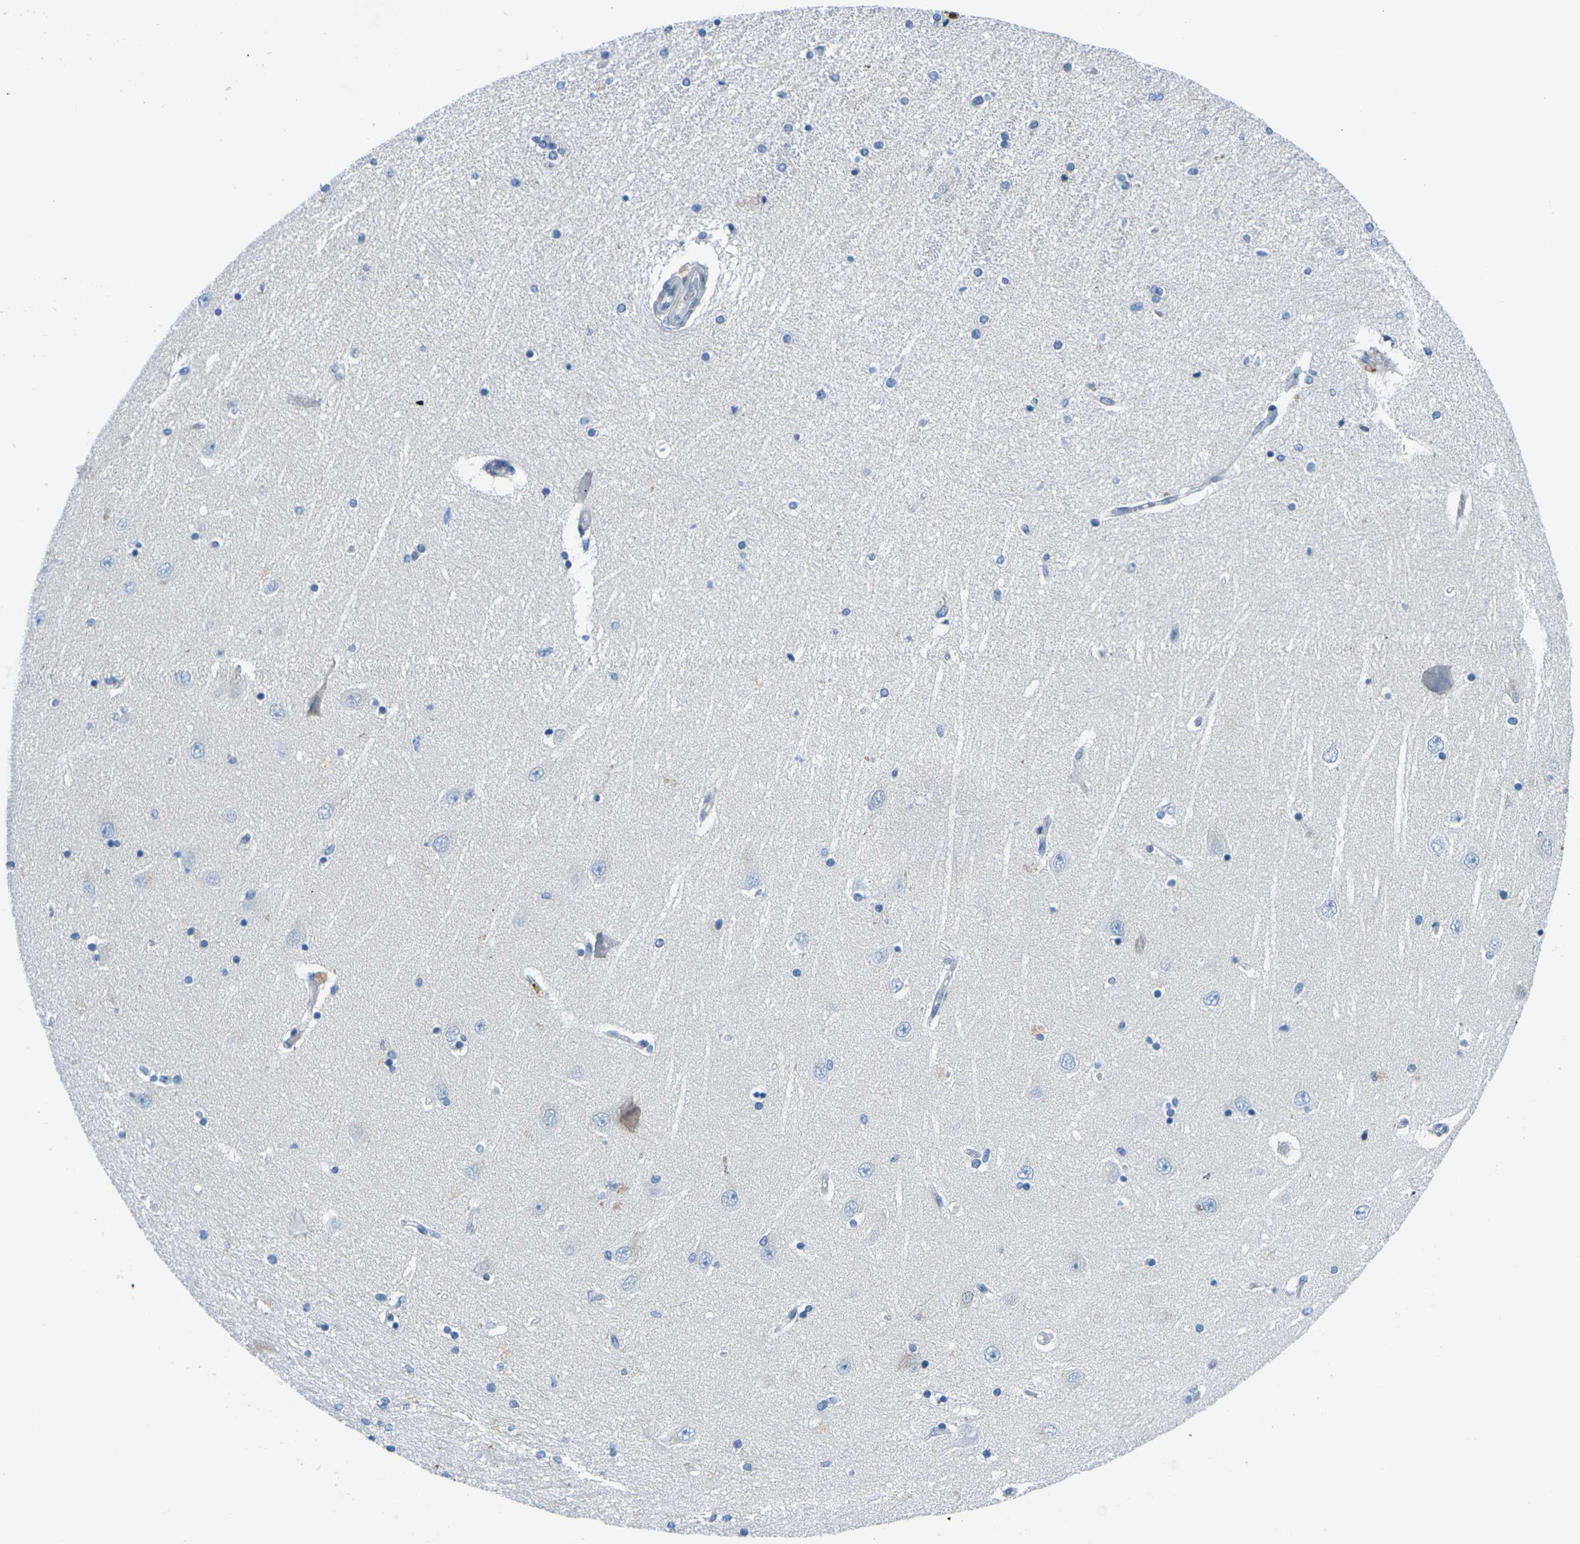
{"staining": {"intensity": "negative", "quantity": "none", "location": "none"}, "tissue": "hippocampus", "cell_type": "Glial cells", "image_type": "normal", "snomed": [{"axis": "morphology", "description": "Normal tissue, NOS"}, {"axis": "topography", "description": "Hippocampus"}], "caption": "Protein analysis of benign hippocampus shows no significant positivity in glial cells.", "gene": "CD3D", "patient": {"sex": "female", "age": 54}}